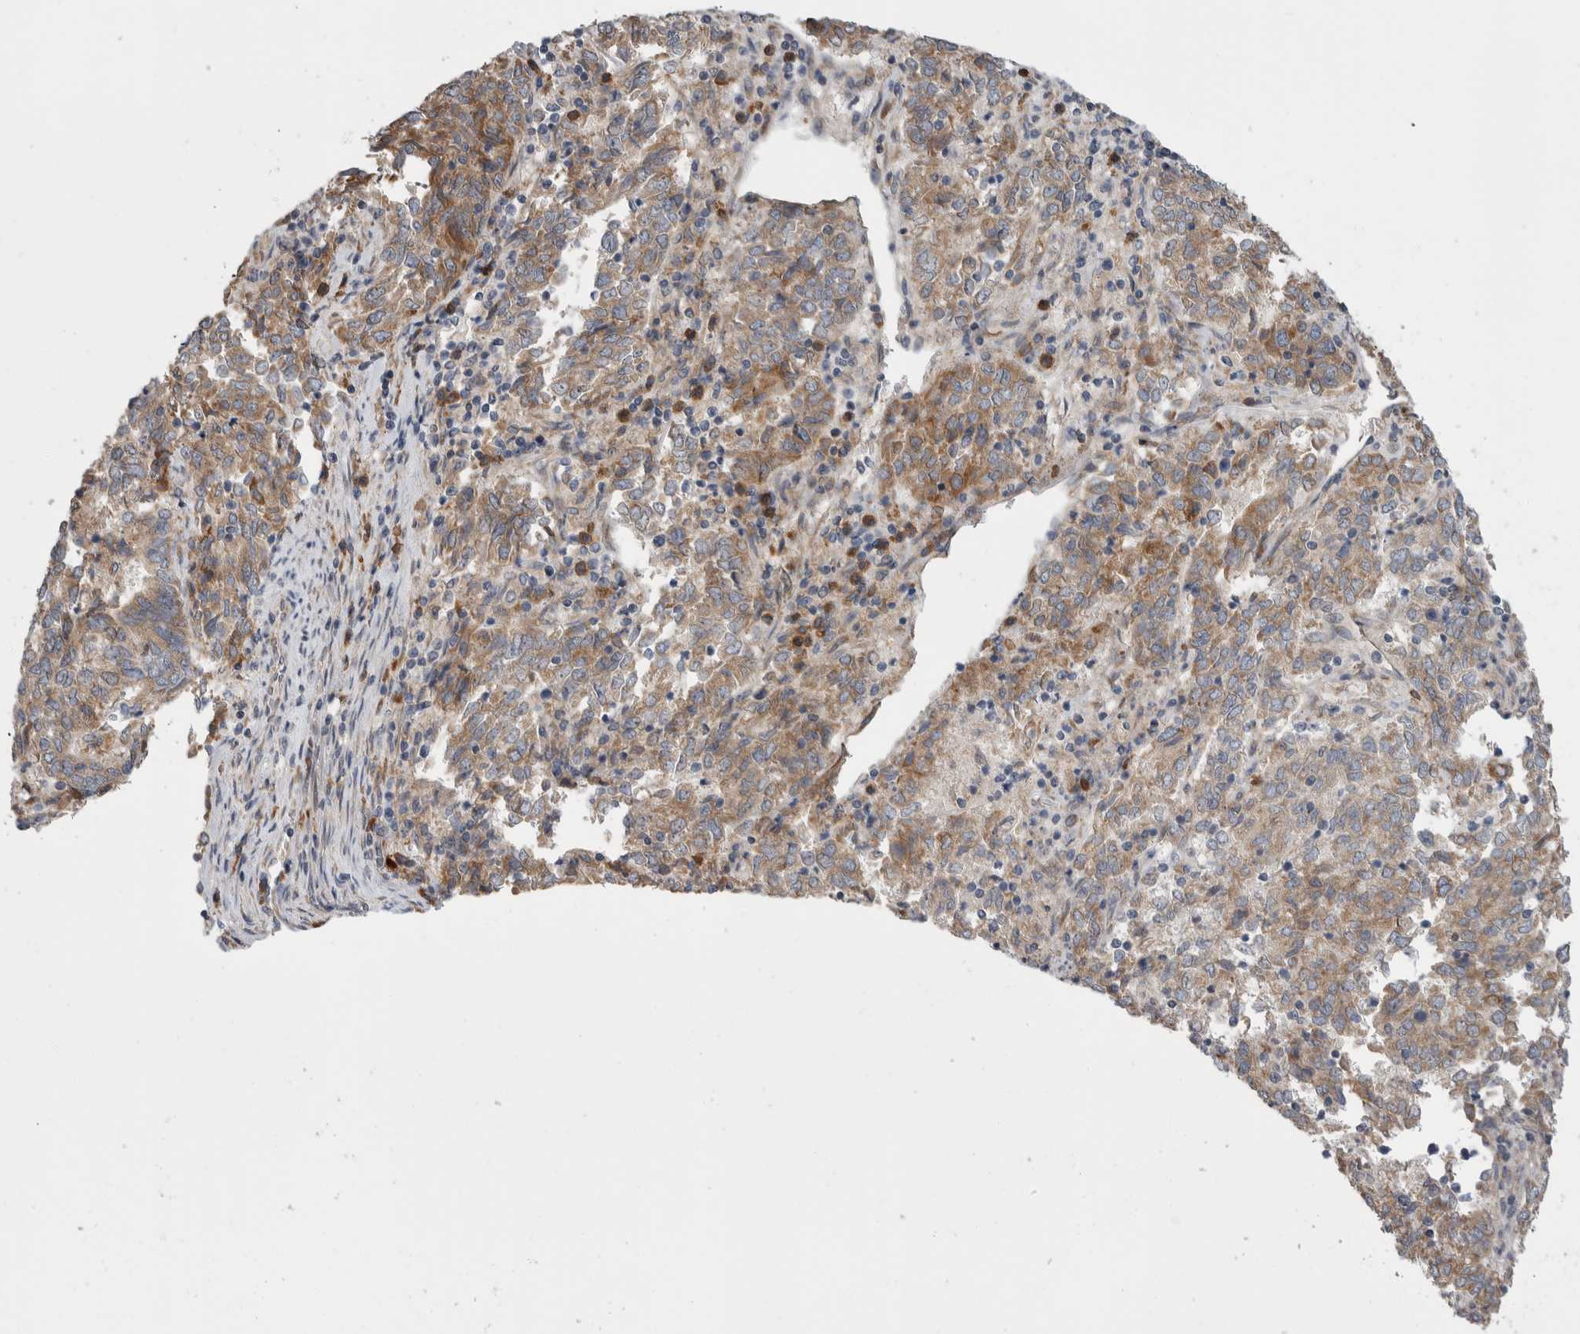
{"staining": {"intensity": "weak", "quantity": ">75%", "location": "cytoplasmic/membranous"}, "tissue": "endometrial cancer", "cell_type": "Tumor cells", "image_type": "cancer", "snomed": [{"axis": "morphology", "description": "Adenocarcinoma, NOS"}, {"axis": "topography", "description": "Endometrium"}], "caption": "Protein positivity by immunohistochemistry (IHC) demonstrates weak cytoplasmic/membranous staining in approximately >75% of tumor cells in endometrial cancer (adenocarcinoma).", "gene": "IBTK", "patient": {"sex": "female", "age": 80}}